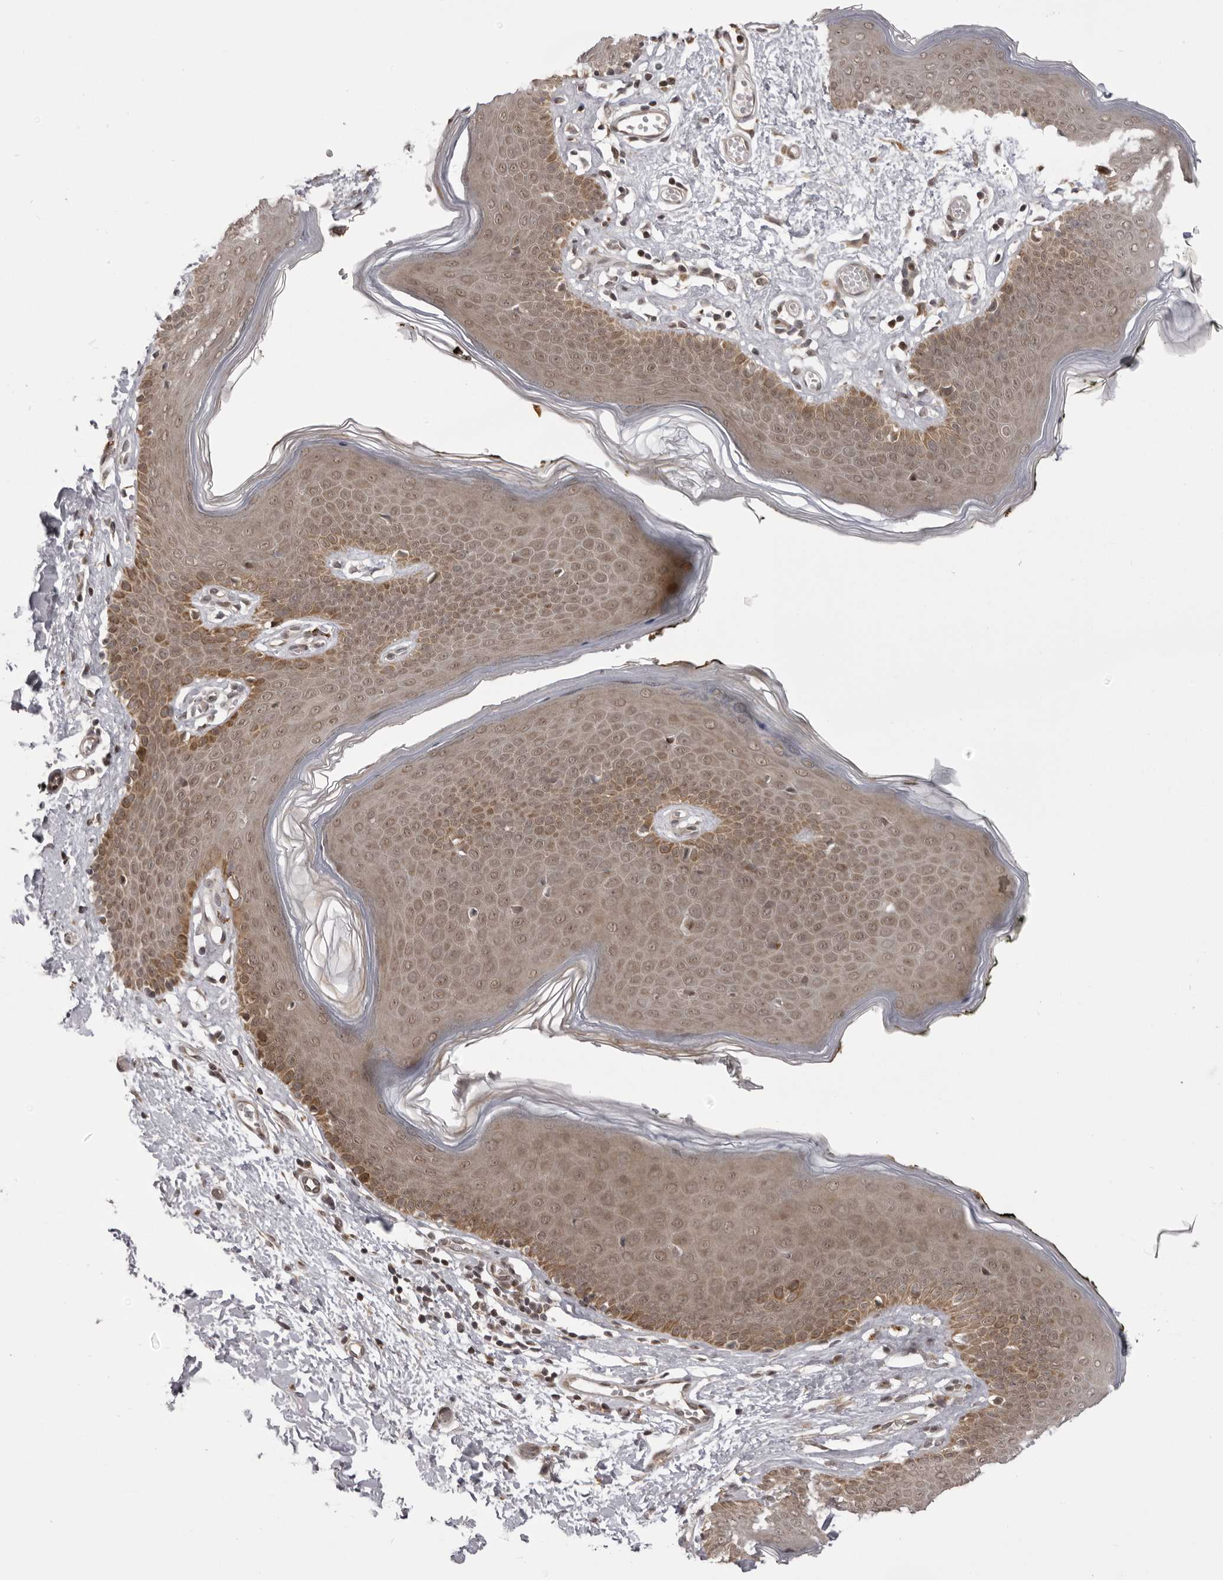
{"staining": {"intensity": "moderate", "quantity": ">75%", "location": "cytoplasmic/membranous,nuclear"}, "tissue": "skin", "cell_type": "Epidermal cells", "image_type": "normal", "snomed": [{"axis": "morphology", "description": "Normal tissue, NOS"}, {"axis": "morphology", "description": "Inflammation, NOS"}, {"axis": "topography", "description": "Vulva"}], "caption": "High-magnification brightfield microscopy of unremarkable skin stained with DAB (3,3'-diaminobenzidine) (brown) and counterstained with hematoxylin (blue). epidermal cells exhibit moderate cytoplasmic/membranous,nuclear expression is appreciated in about>75% of cells.", "gene": "C1orf109", "patient": {"sex": "female", "age": 84}}